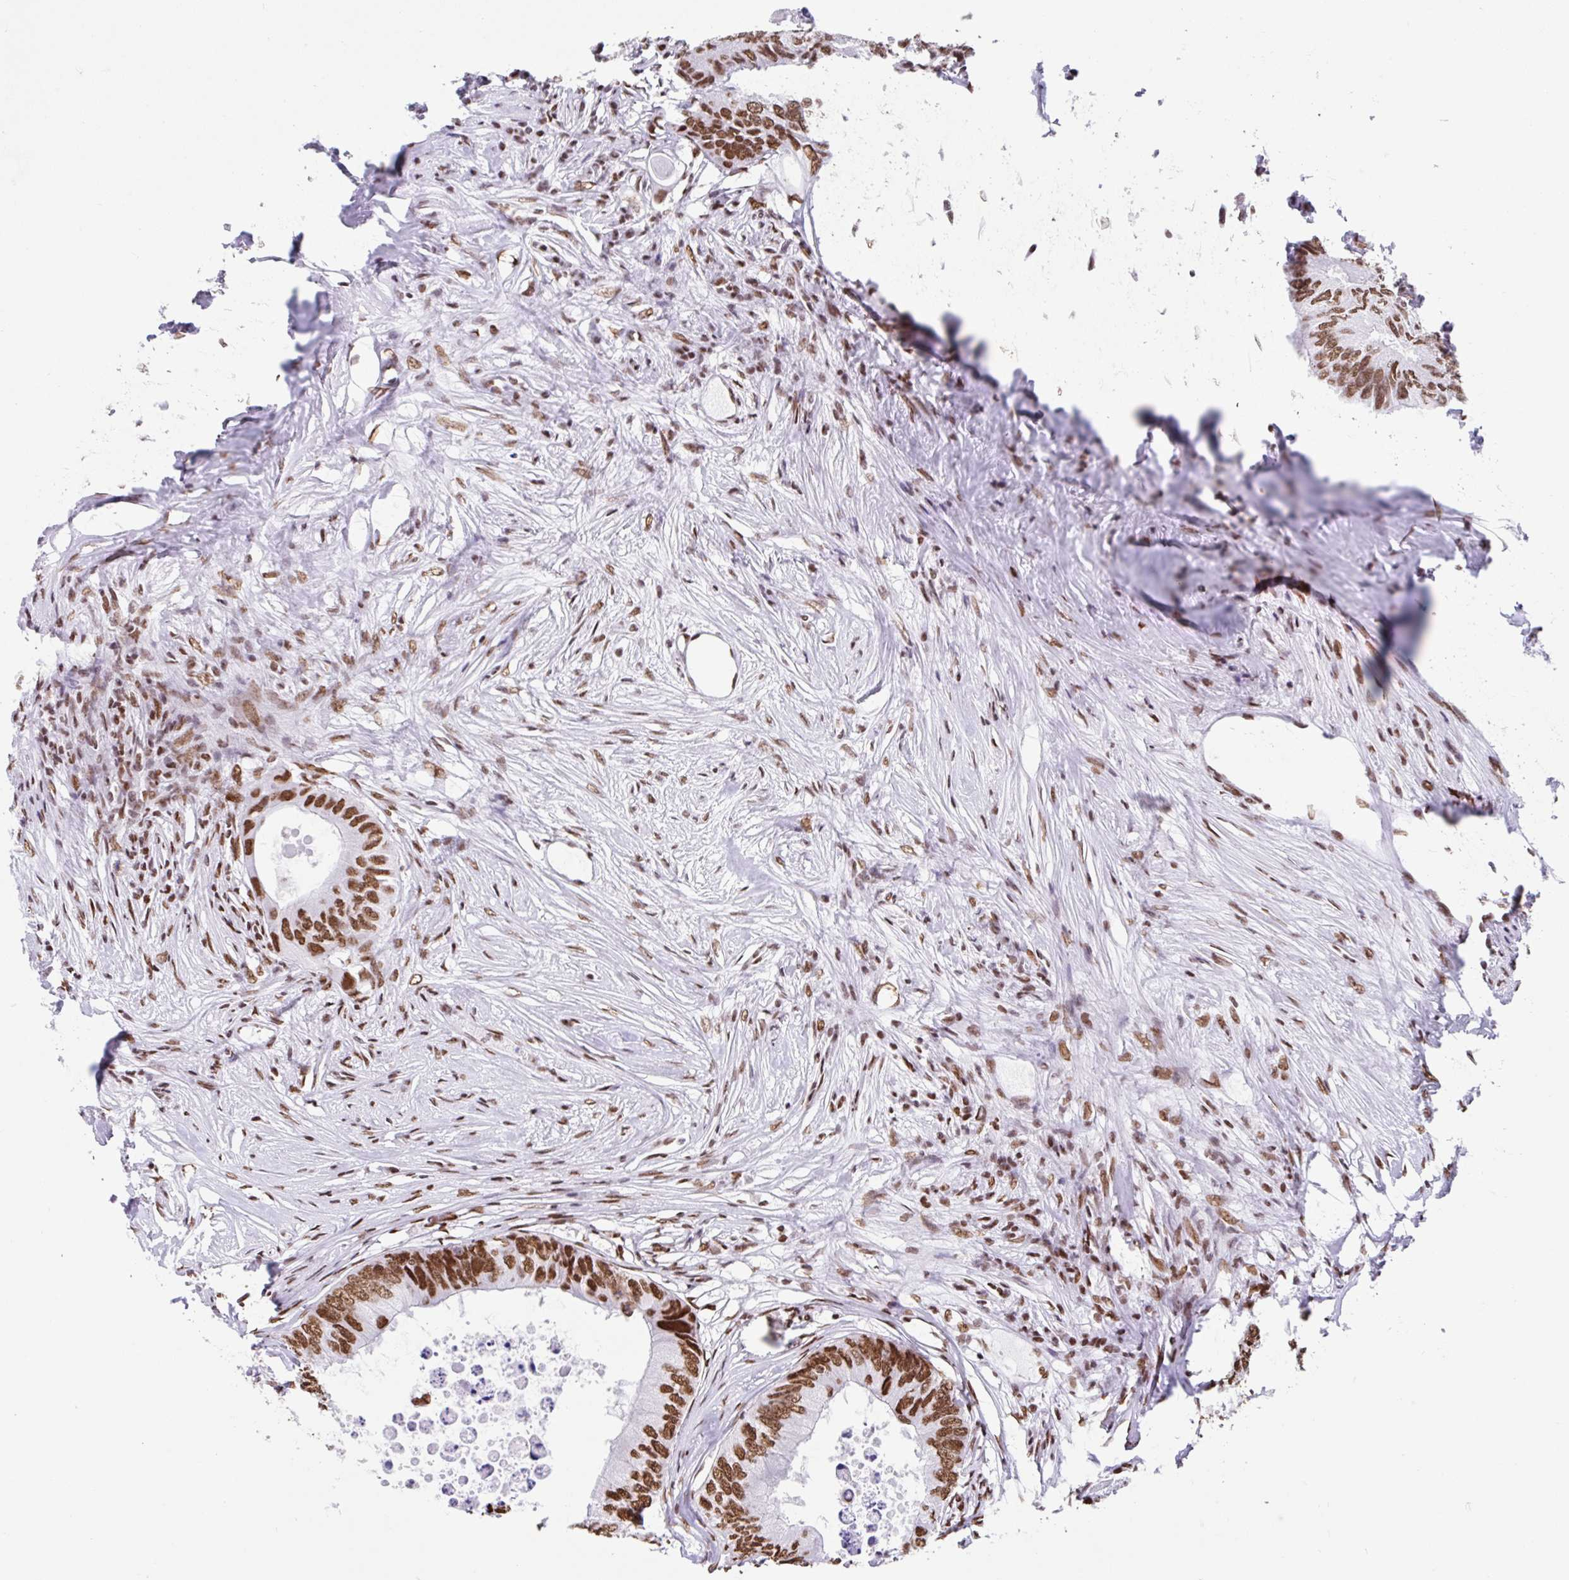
{"staining": {"intensity": "strong", "quantity": ">75%", "location": "nuclear"}, "tissue": "colorectal cancer", "cell_type": "Tumor cells", "image_type": "cancer", "snomed": [{"axis": "morphology", "description": "Adenocarcinoma, NOS"}, {"axis": "topography", "description": "Colon"}], "caption": "Immunohistochemical staining of human adenocarcinoma (colorectal) reveals strong nuclear protein staining in approximately >75% of tumor cells.", "gene": "KHDRBS1", "patient": {"sex": "male", "age": 71}}